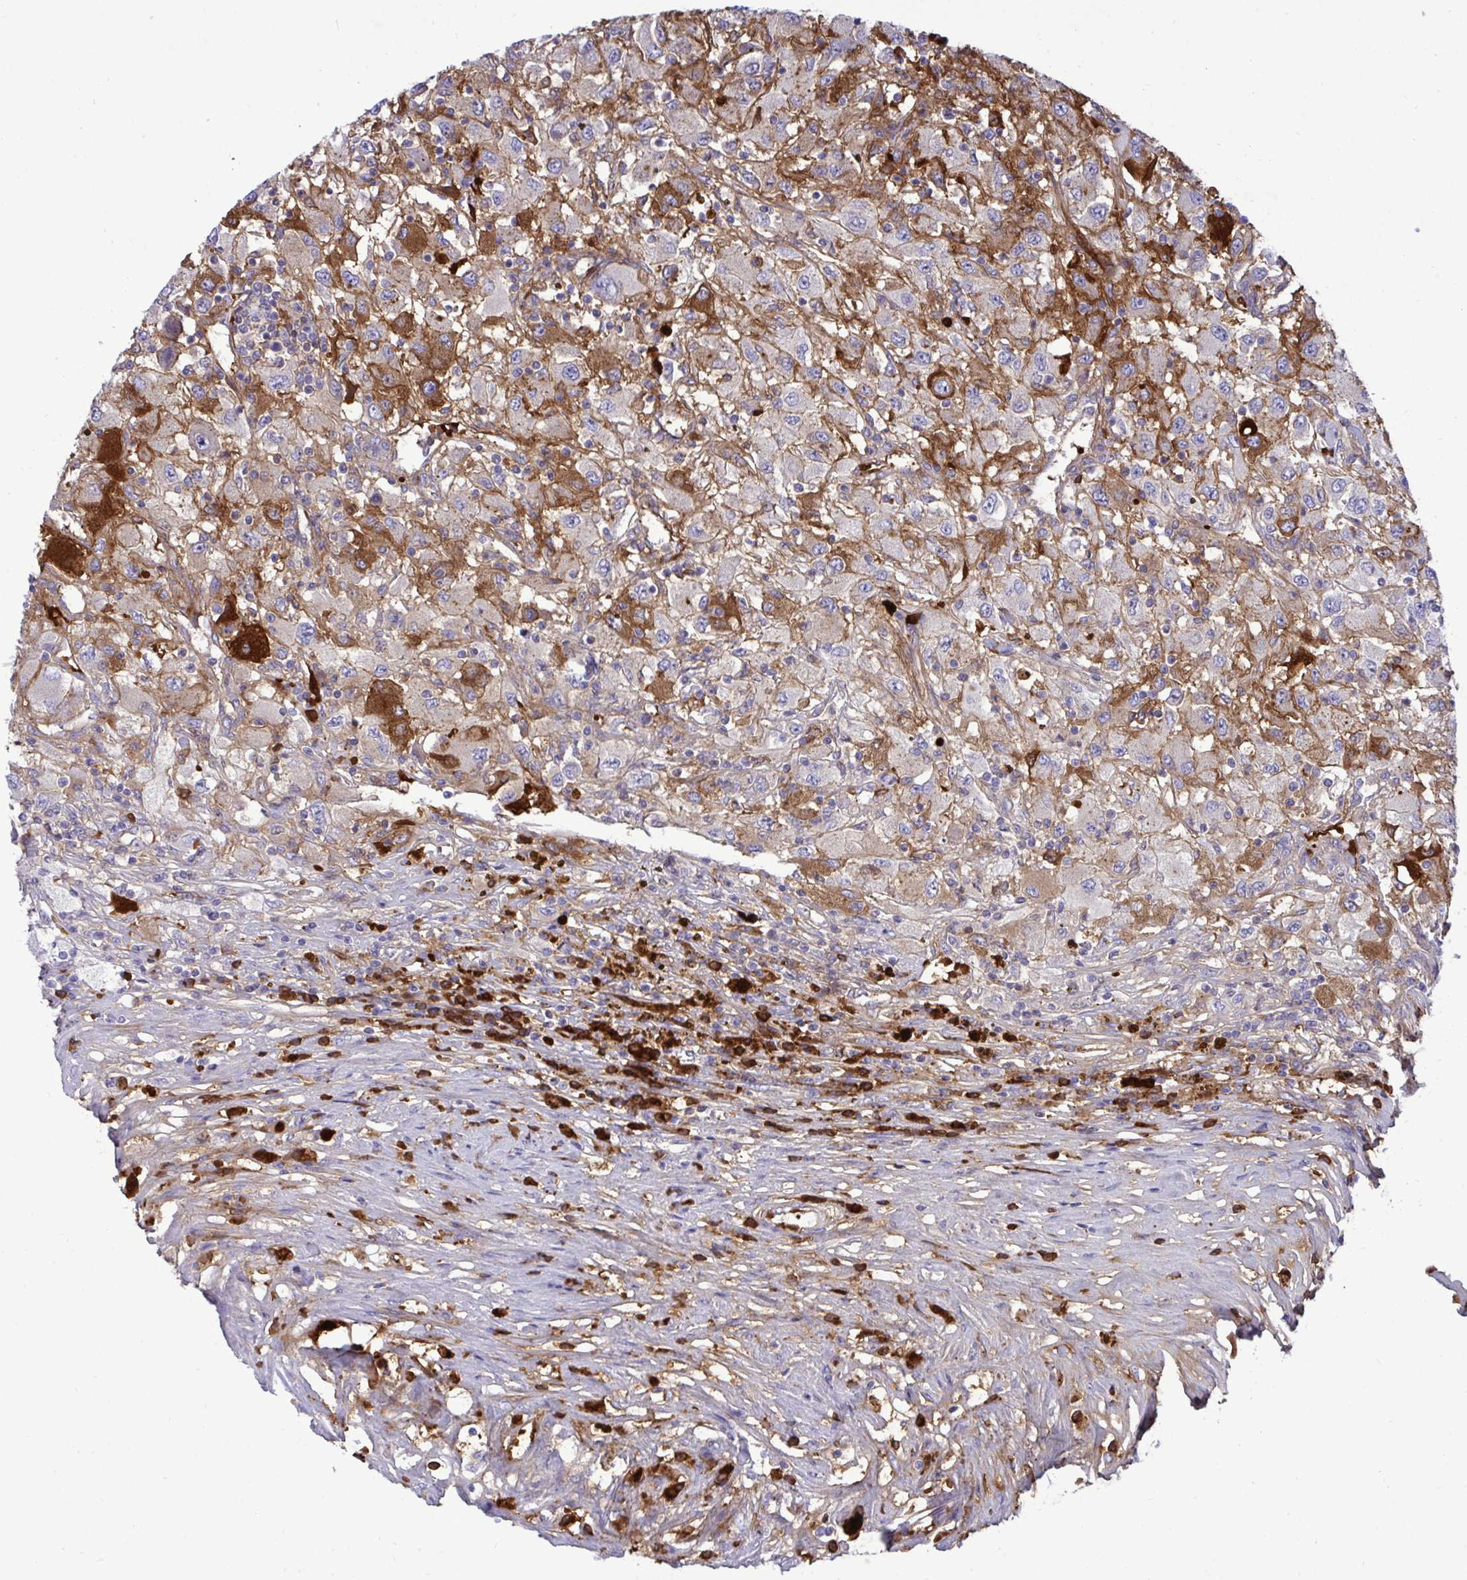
{"staining": {"intensity": "moderate", "quantity": "25%-75%", "location": "cytoplasmic/membranous"}, "tissue": "renal cancer", "cell_type": "Tumor cells", "image_type": "cancer", "snomed": [{"axis": "morphology", "description": "Adenocarcinoma, NOS"}, {"axis": "topography", "description": "Kidney"}], "caption": "Immunohistochemistry (IHC) of human renal adenocarcinoma exhibits medium levels of moderate cytoplasmic/membranous staining in approximately 25%-75% of tumor cells.", "gene": "F2", "patient": {"sex": "female", "age": 67}}